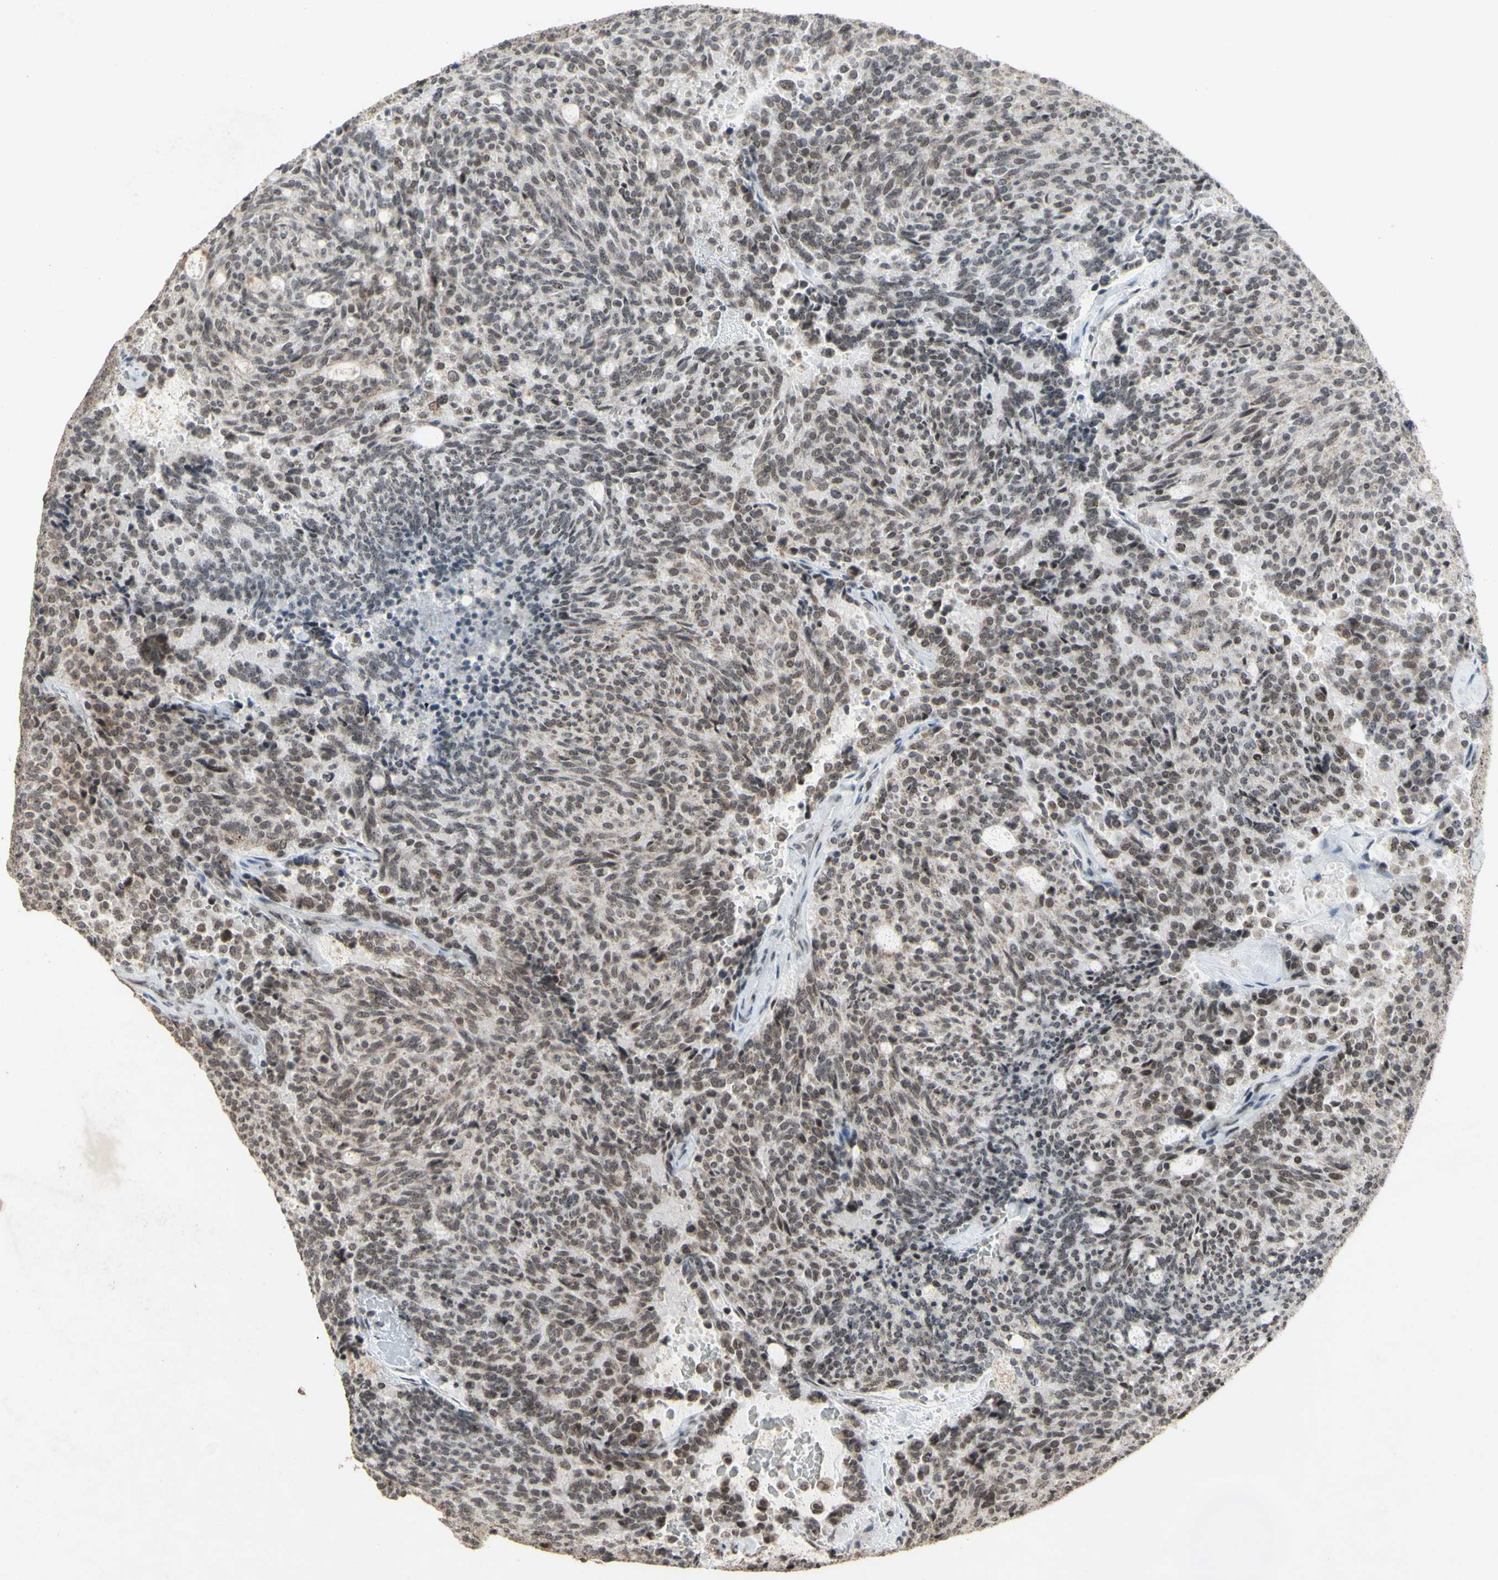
{"staining": {"intensity": "weak", "quantity": "25%-75%", "location": "cytoplasmic/membranous,nuclear"}, "tissue": "carcinoid", "cell_type": "Tumor cells", "image_type": "cancer", "snomed": [{"axis": "morphology", "description": "Carcinoid, malignant, NOS"}, {"axis": "topography", "description": "Pancreas"}], "caption": "Tumor cells reveal low levels of weak cytoplasmic/membranous and nuclear staining in about 25%-75% of cells in carcinoid. (Stains: DAB (3,3'-diaminobenzidine) in brown, nuclei in blue, Microscopy: brightfield microscopy at high magnification).", "gene": "CENPB", "patient": {"sex": "female", "age": 54}}